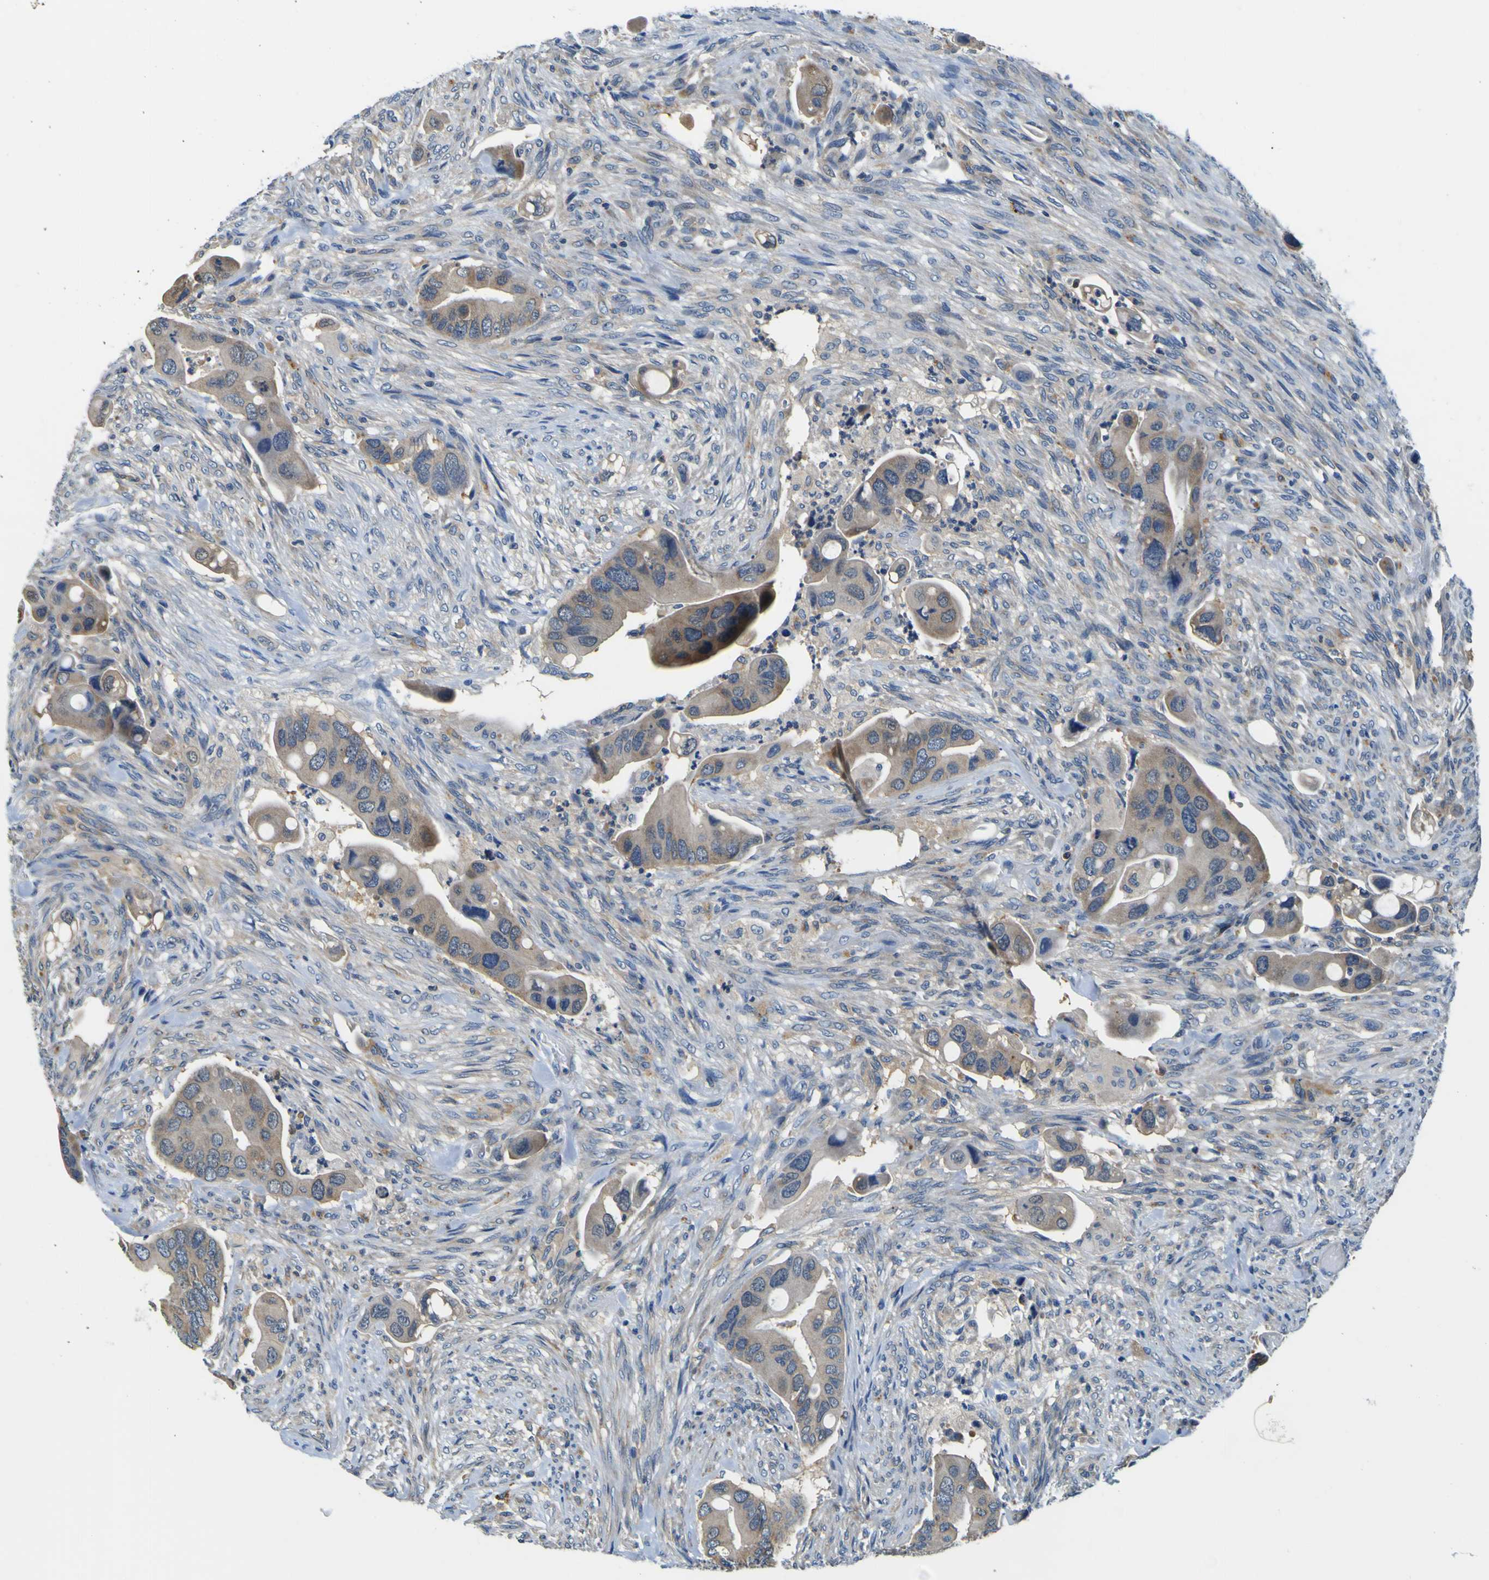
{"staining": {"intensity": "weak", "quantity": ">75%", "location": "cytoplasmic/membranous"}, "tissue": "colorectal cancer", "cell_type": "Tumor cells", "image_type": "cancer", "snomed": [{"axis": "morphology", "description": "Adenocarcinoma, NOS"}, {"axis": "topography", "description": "Rectum"}], "caption": "Protein expression by immunohistochemistry demonstrates weak cytoplasmic/membranous positivity in approximately >75% of tumor cells in adenocarcinoma (colorectal). (DAB IHC with brightfield microscopy, high magnification).", "gene": "TNIK", "patient": {"sex": "female", "age": 57}}